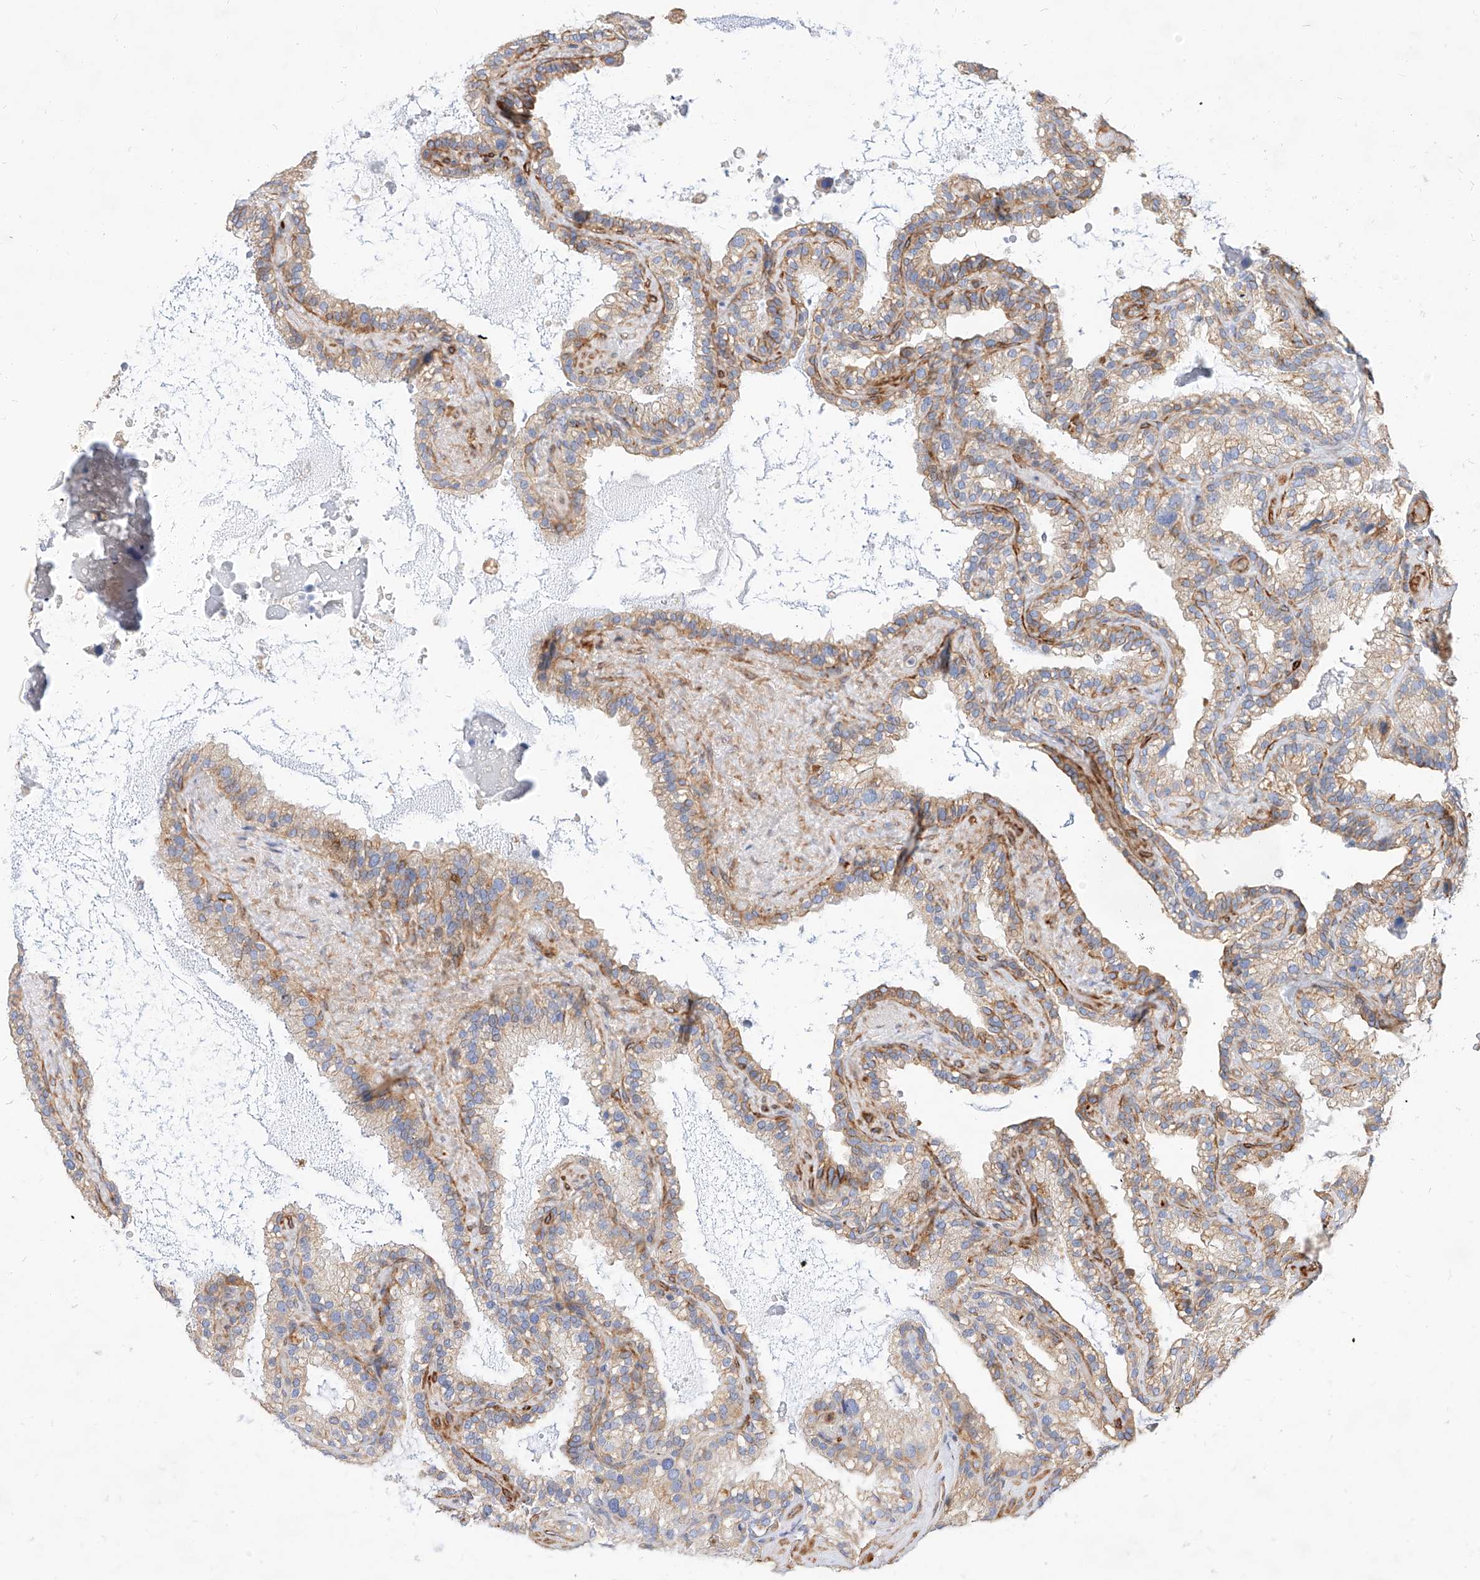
{"staining": {"intensity": "weak", "quantity": "<25%", "location": "cytoplasmic/membranous"}, "tissue": "seminal vesicle", "cell_type": "Glandular cells", "image_type": "normal", "snomed": [{"axis": "morphology", "description": "Normal tissue, NOS"}, {"axis": "topography", "description": "Prostate"}, {"axis": "topography", "description": "Seminal veicle"}], "caption": "Human seminal vesicle stained for a protein using IHC displays no staining in glandular cells.", "gene": "KCNH5", "patient": {"sex": "male", "age": 68}}